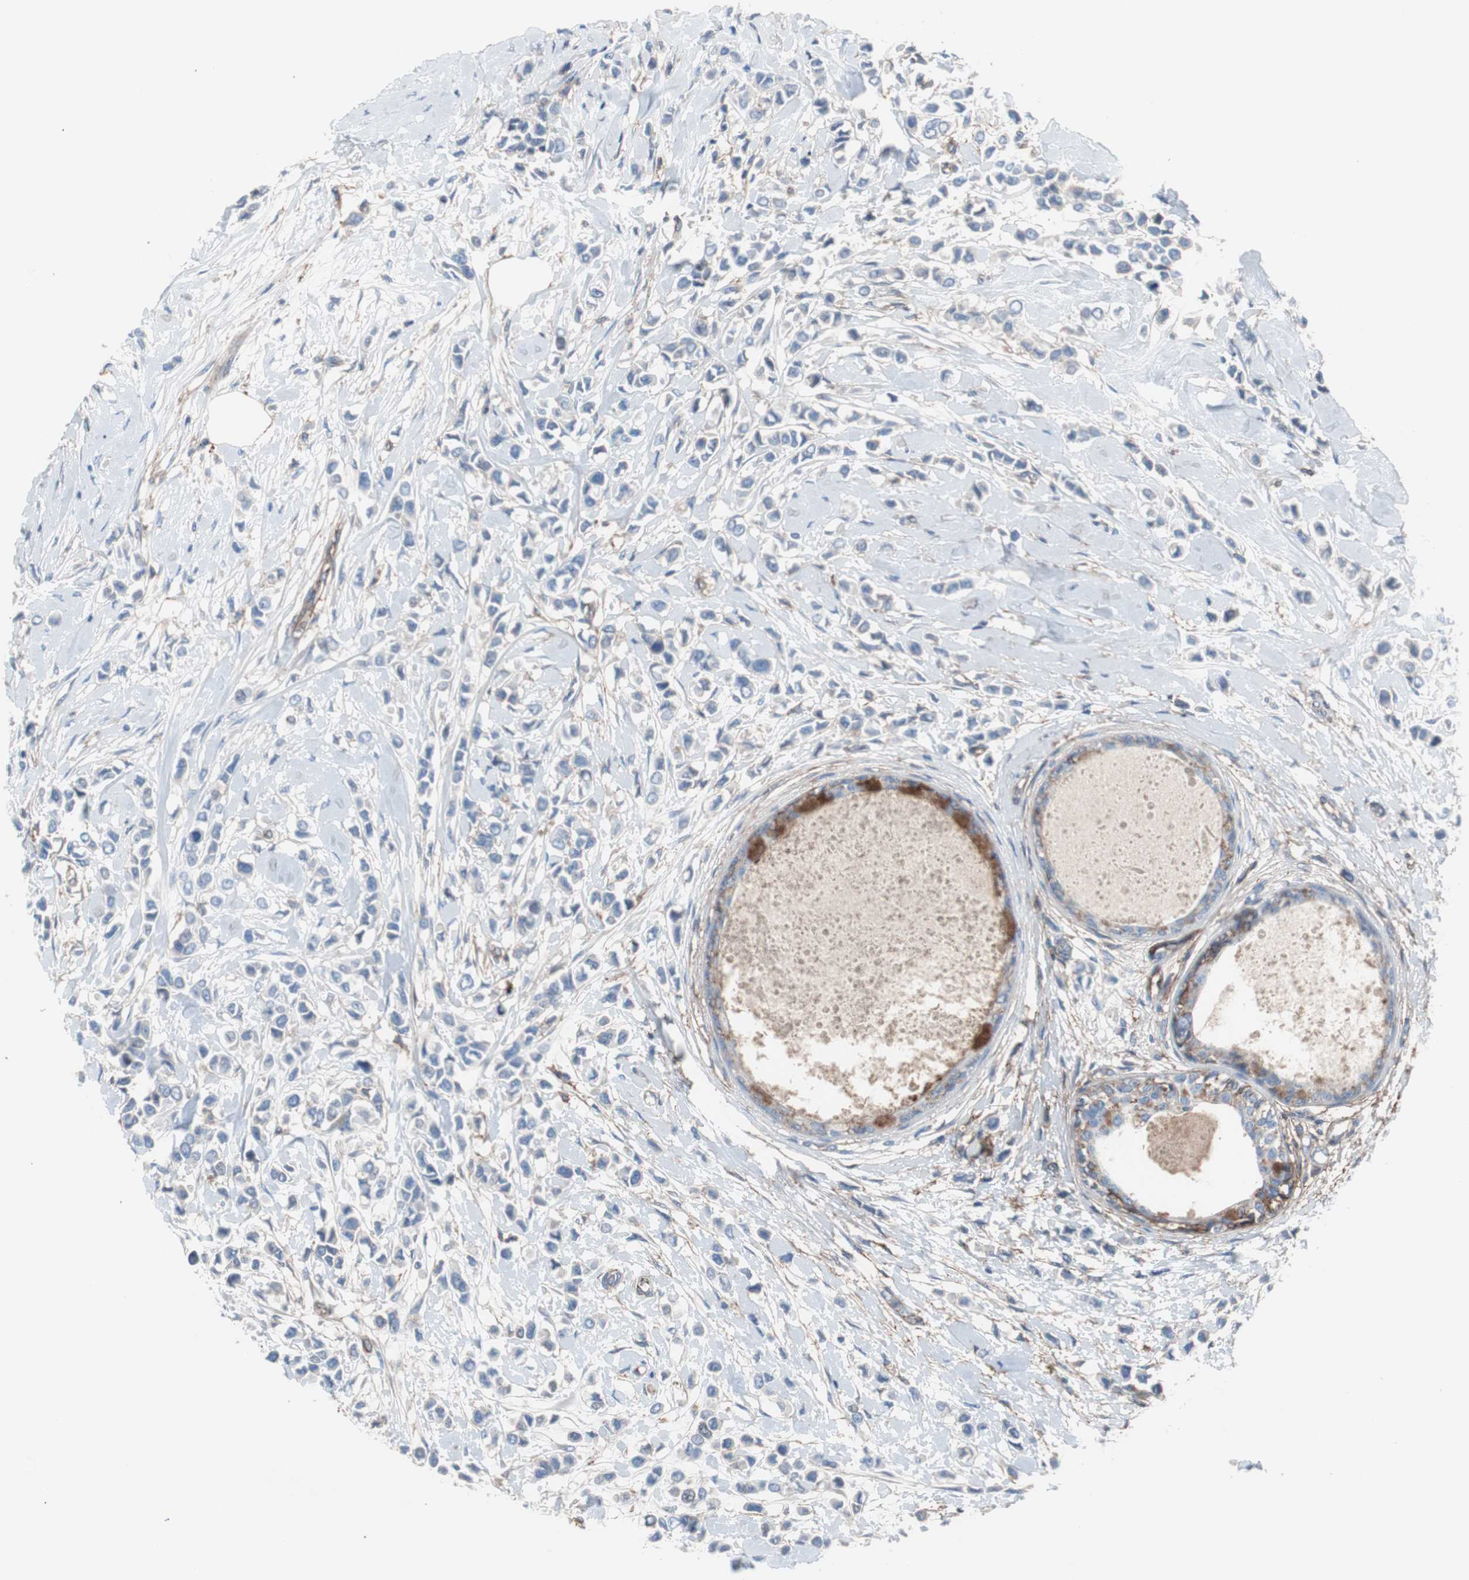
{"staining": {"intensity": "negative", "quantity": "none", "location": "none"}, "tissue": "breast cancer", "cell_type": "Tumor cells", "image_type": "cancer", "snomed": [{"axis": "morphology", "description": "Lobular carcinoma"}, {"axis": "topography", "description": "Breast"}], "caption": "DAB immunohistochemical staining of breast cancer reveals no significant staining in tumor cells.", "gene": "CD81", "patient": {"sex": "female", "age": 51}}